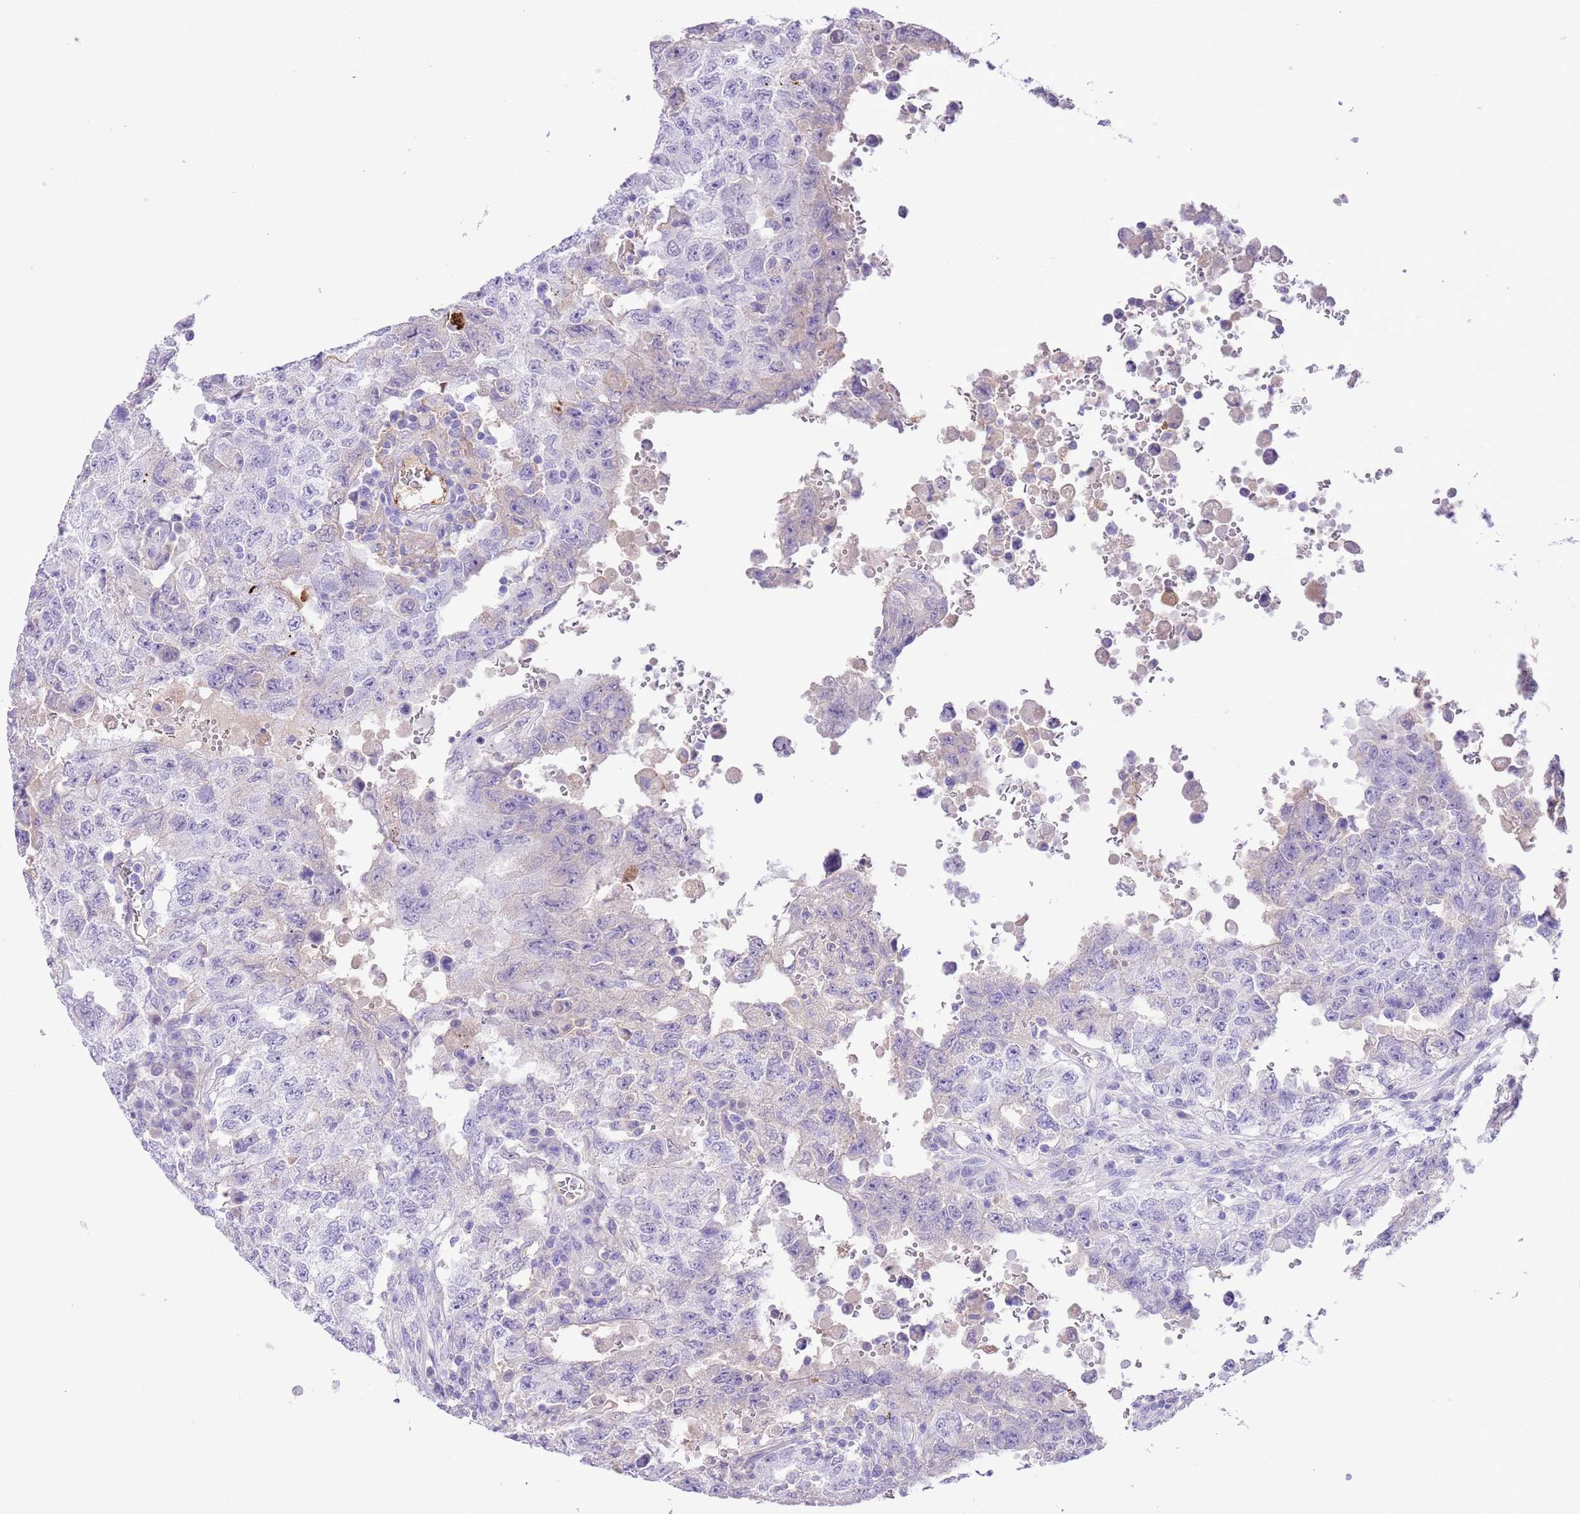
{"staining": {"intensity": "negative", "quantity": "none", "location": "none"}, "tissue": "testis cancer", "cell_type": "Tumor cells", "image_type": "cancer", "snomed": [{"axis": "morphology", "description": "Carcinoma, Embryonal, NOS"}, {"axis": "topography", "description": "Testis"}], "caption": "This micrograph is of testis cancer stained with IHC to label a protein in brown with the nuclei are counter-stained blue. There is no positivity in tumor cells.", "gene": "IGF1", "patient": {"sex": "male", "age": 26}}